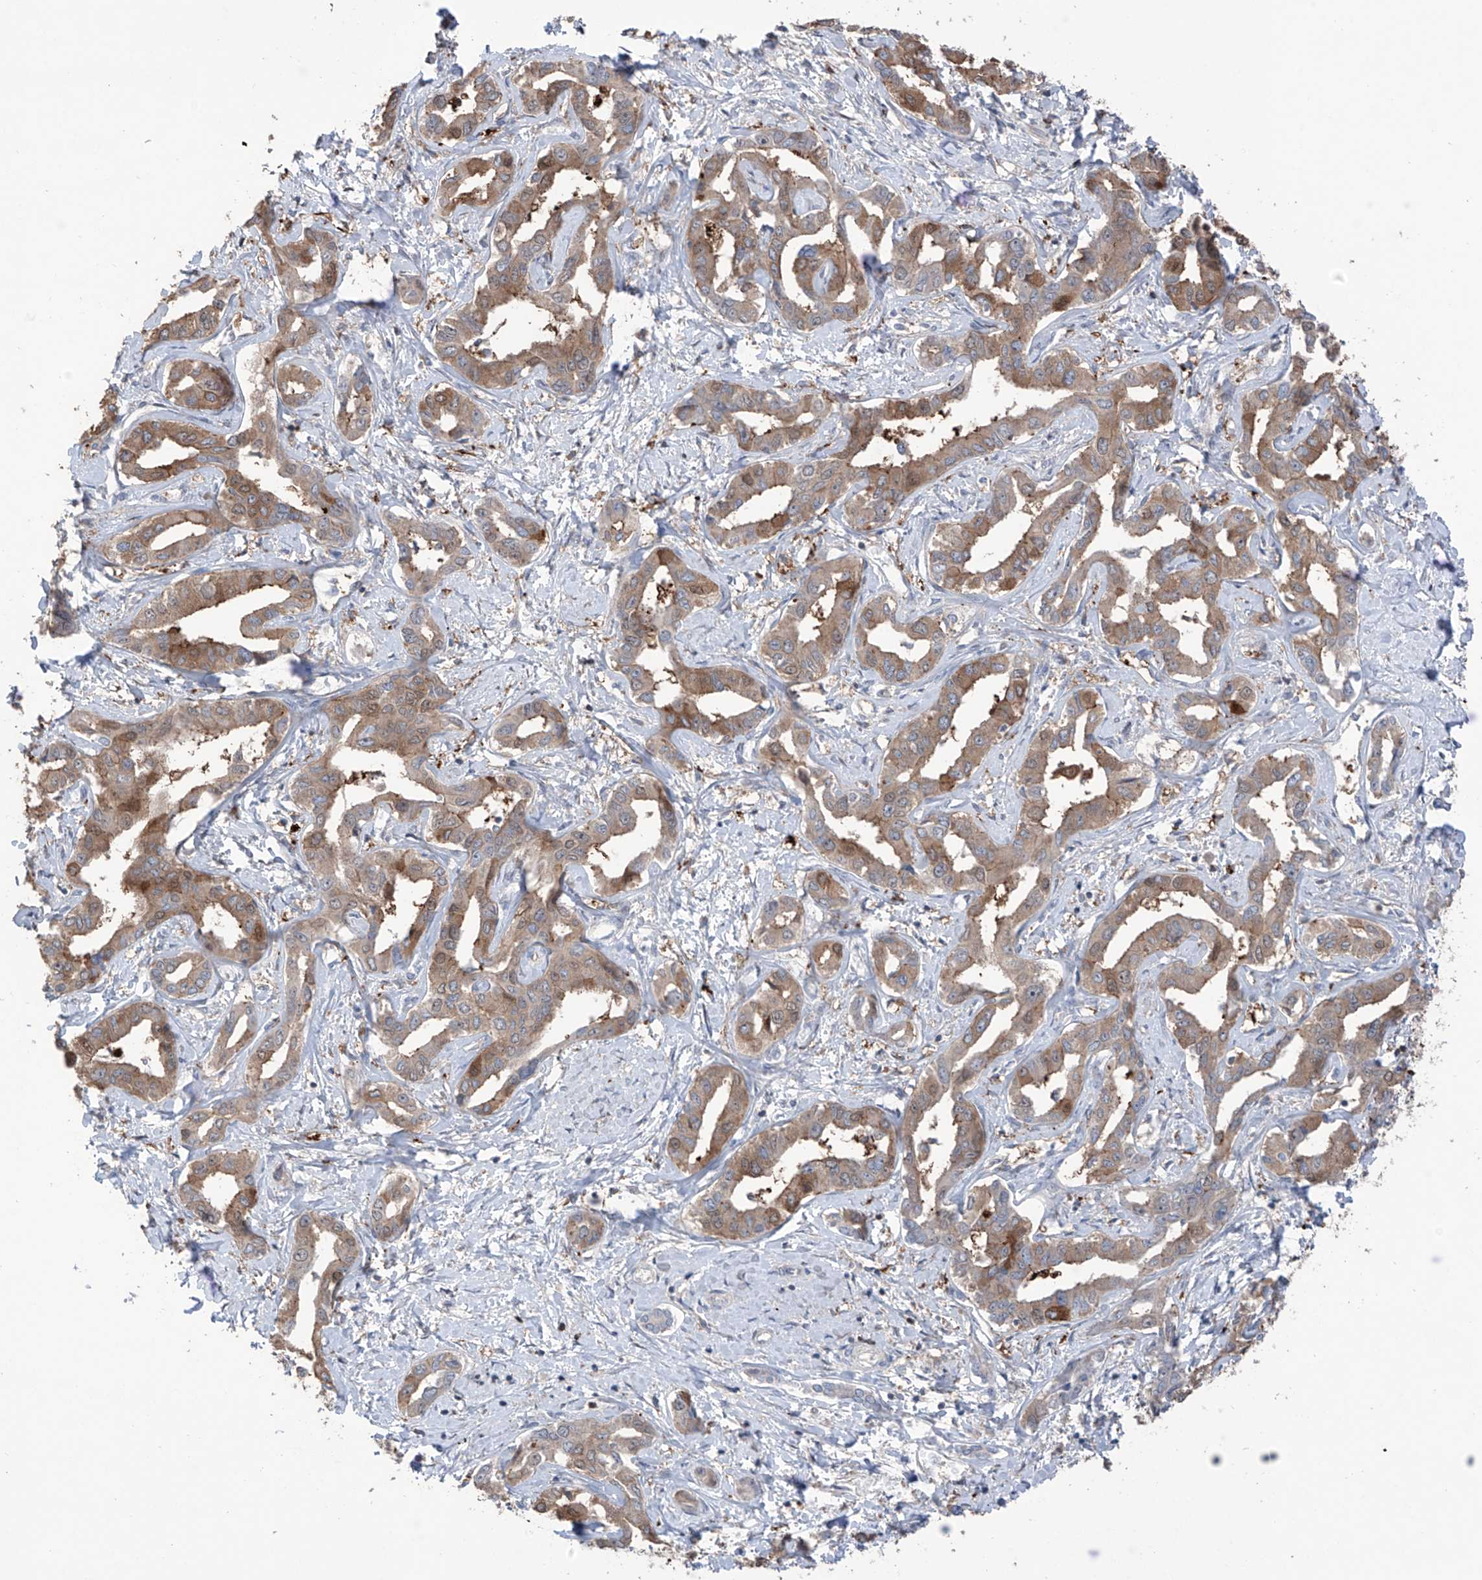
{"staining": {"intensity": "moderate", "quantity": ">75%", "location": "cytoplasmic/membranous"}, "tissue": "liver cancer", "cell_type": "Tumor cells", "image_type": "cancer", "snomed": [{"axis": "morphology", "description": "Cholangiocarcinoma"}, {"axis": "topography", "description": "Liver"}], "caption": "DAB (3,3'-diaminobenzidine) immunohistochemical staining of human liver cancer demonstrates moderate cytoplasmic/membranous protein positivity in approximately >75% of tumor cells.", "gene": "SAMD3", "patient": {"sex": "male", "age": 59}}